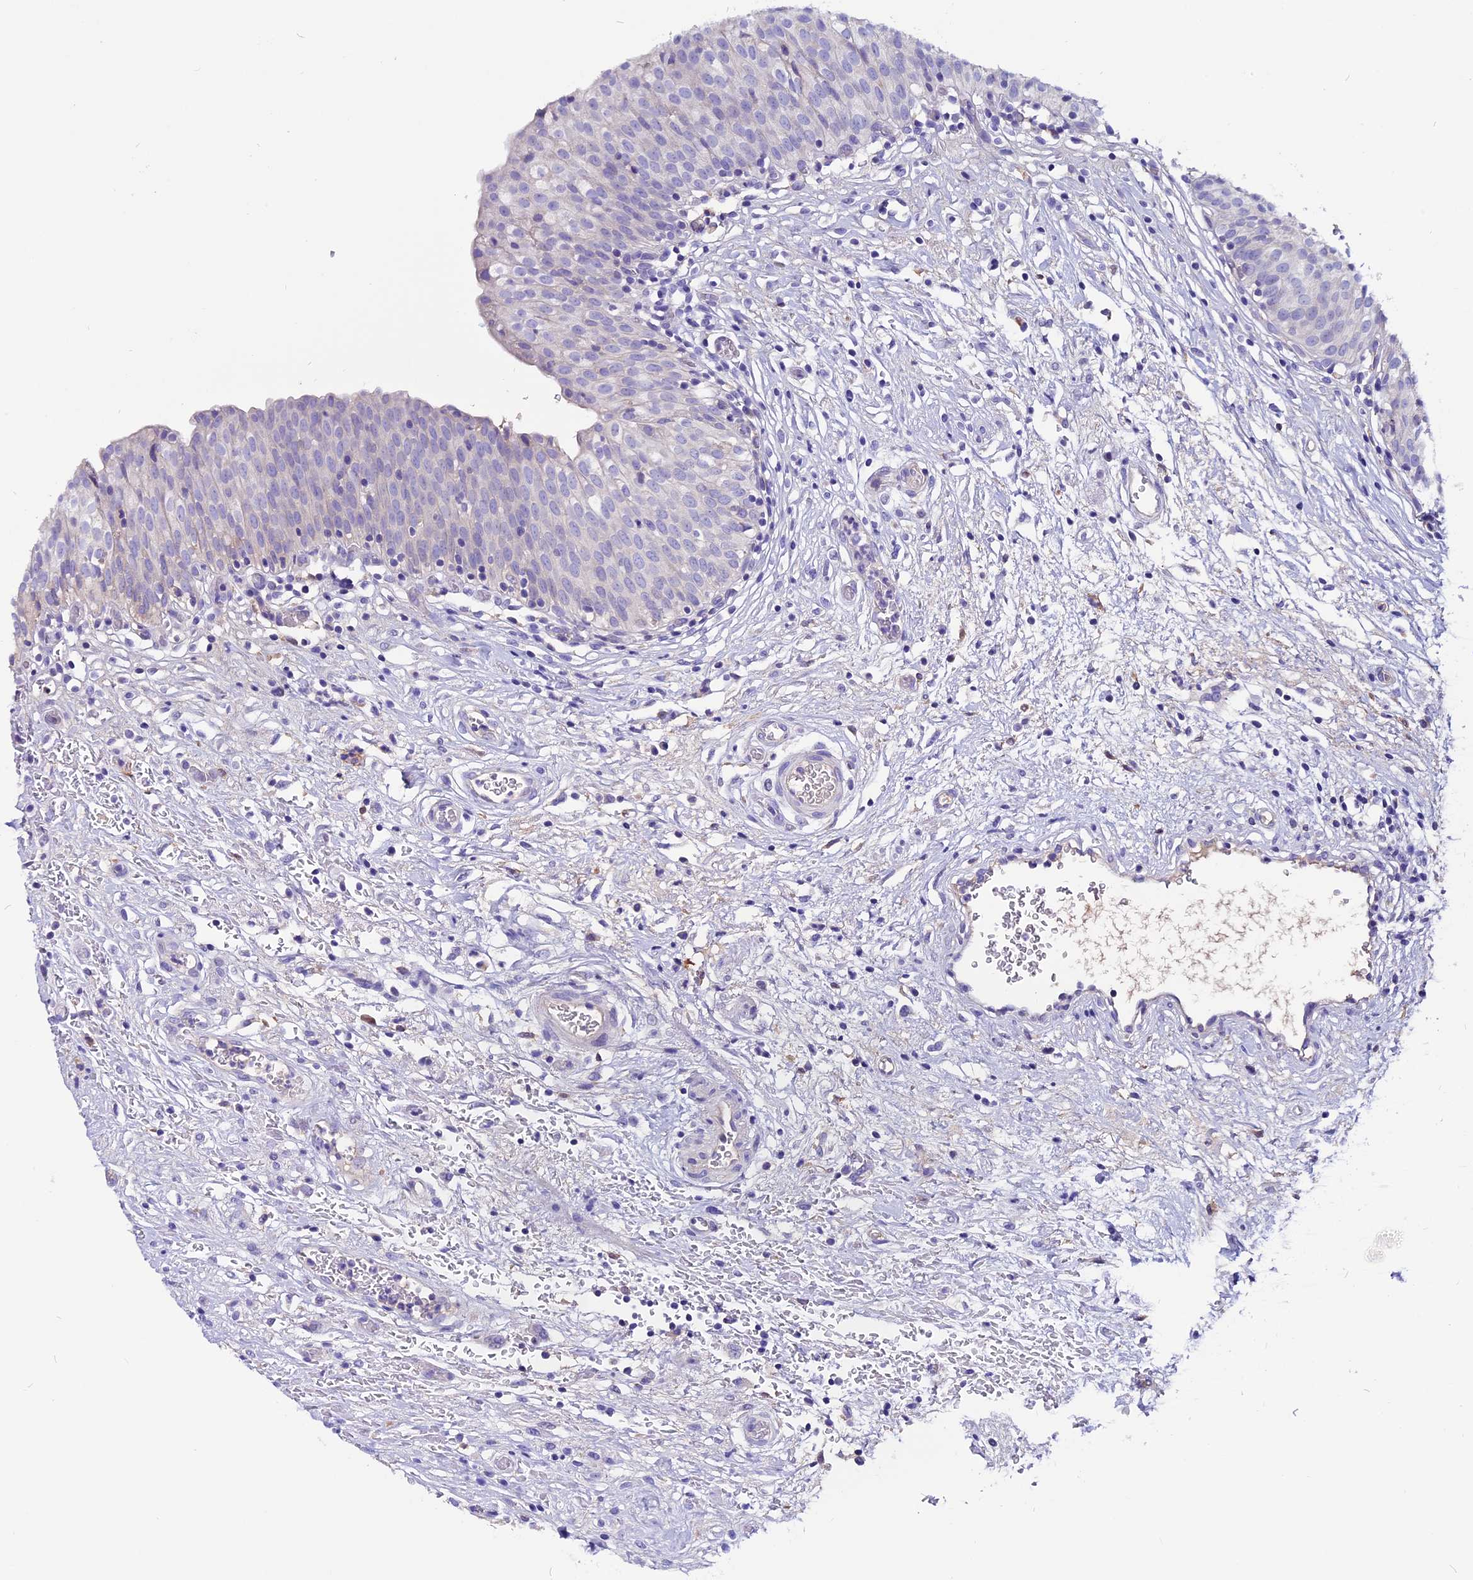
{"staining": {"intensity": "negative", "quantity": "none", "location": "none"}, "tissue": "urinary bladder", "cell_type": "Urothelial cells", "image_type": "normal", "snomed": [{"axis": "morphology", "description": "Normal tissue, NOS"}, {"axis": "topography", "description": "Urinary bladder"}], "caption": "This is an immunohistochemistry histopathology image of benign human urinary bladder. There is no staining in urothelial cells.", "gene": "CCBE1", "patient": {"sex": "male", "age": 55}}